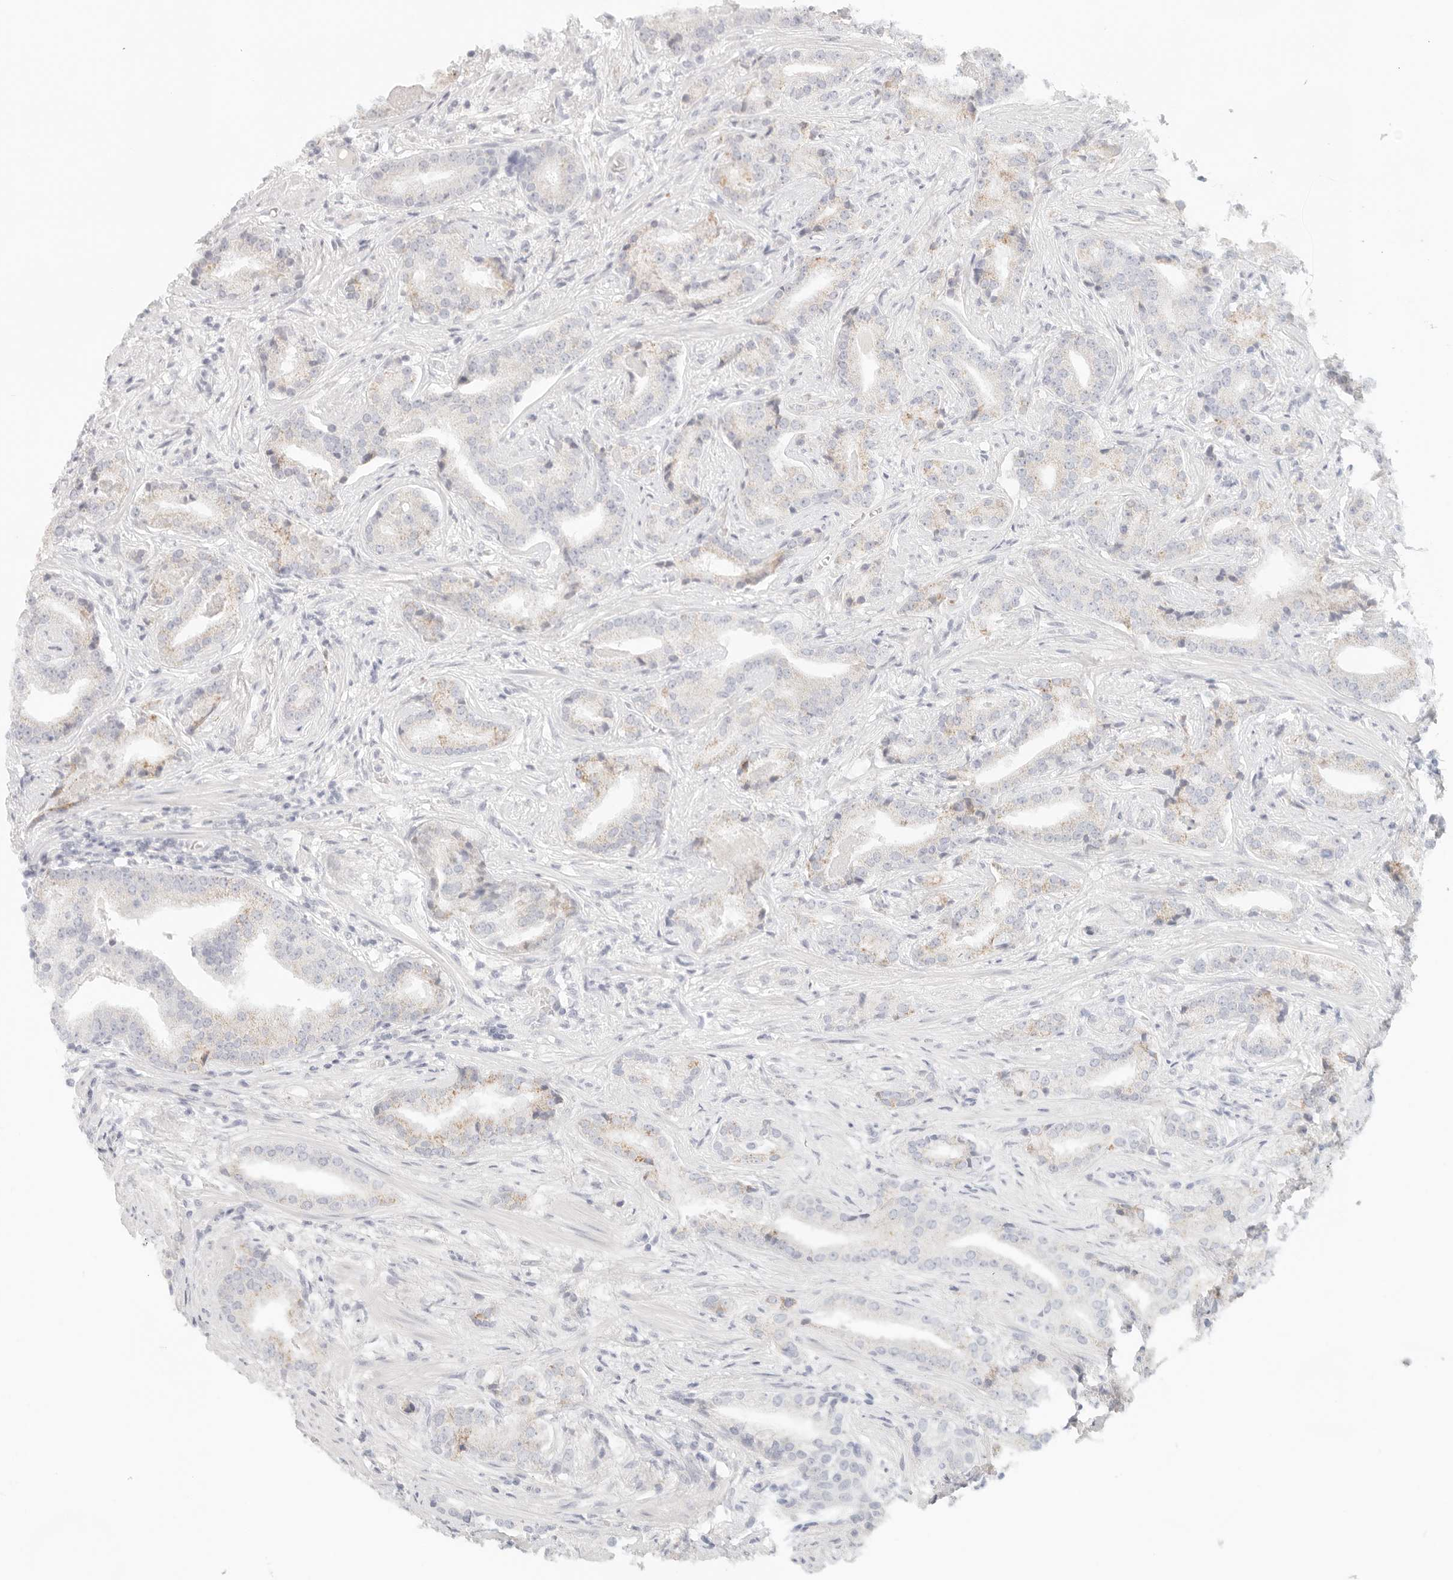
{"staining": {"intensity": "weak", "quantity": "<25%", "location": "cytoplasmic/membranous"}, "tissue": "prostate cancer", "cell_type": "Tumor cells", "image_type": "cancer", "snomed": [{"axis": "morphology", "description": "Adenocarcinoma, Low grade"}, {"axis": "topography", "description": "Prostate"}], "caption": "Micrograph shows no protein expression in tumor cells of prostate cancer tissue. (DAB immunohistochemistry (IHC), high magnification).", "gene": "SPHK1", "patient": {"sex": "male", "age": 67}}